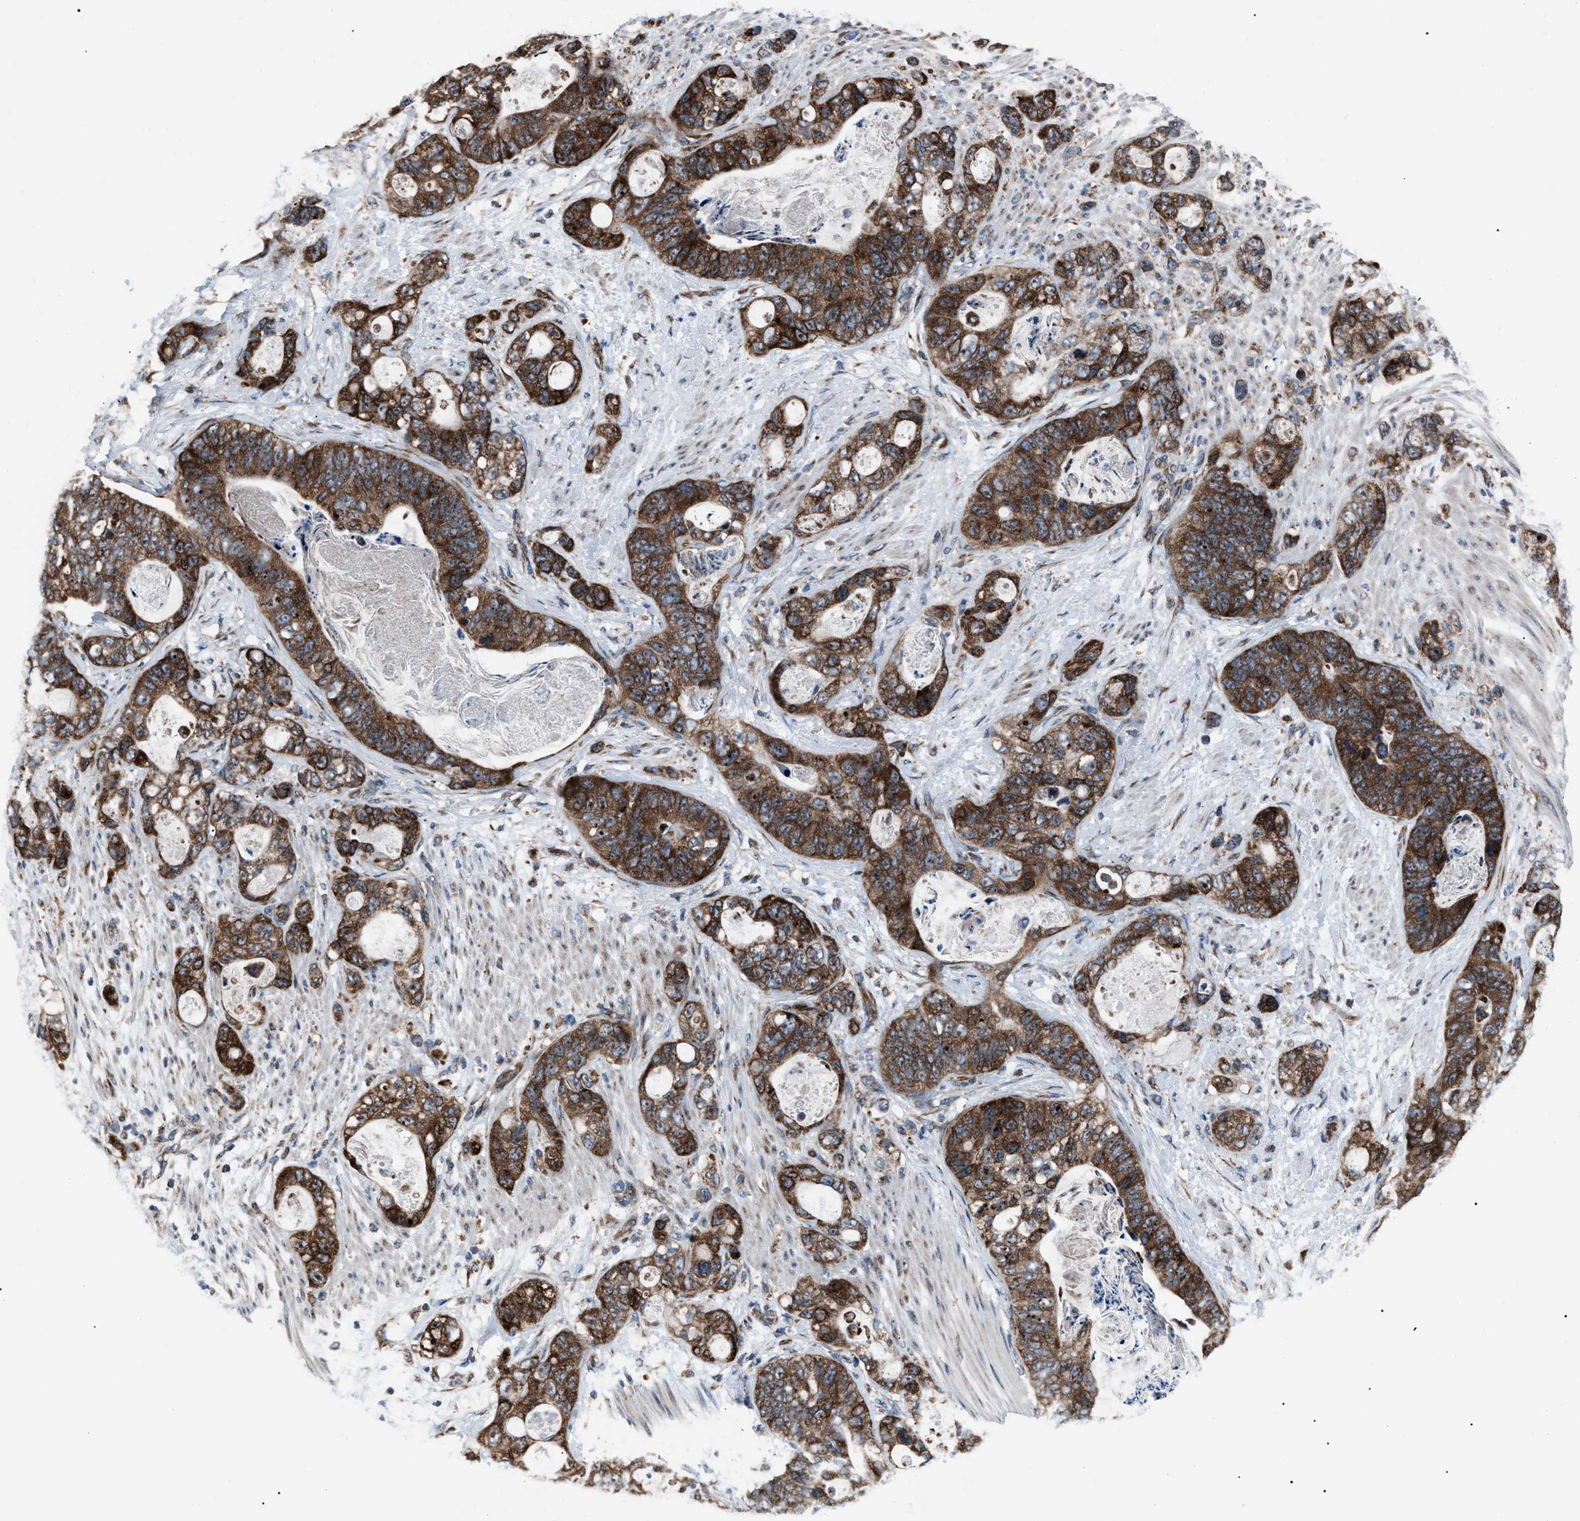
{"staining": {"intensity": "strong", "quantity": ">75%", "location": "cytoplasmic/membranous"}, "tissue": "stomach cancer", "cell_type": "Tumor cells", "image_type": "cancer", "snomed": [{"axis": "morphology", "description": "Normal tissue, NOS"}, {"axis": "morphology", "description": "Adenocarcinoma, NOS"}, {"axis": "topography", "description": "Stomach"}], "caption": "Protein expression analysis of stomach adenocarcinoma demonstrates strong cytoplasmic/membranous positivity in about >75% of tumor cells.", "gene": "AGO2", "patient": {"sex": "female", "age": 89}}